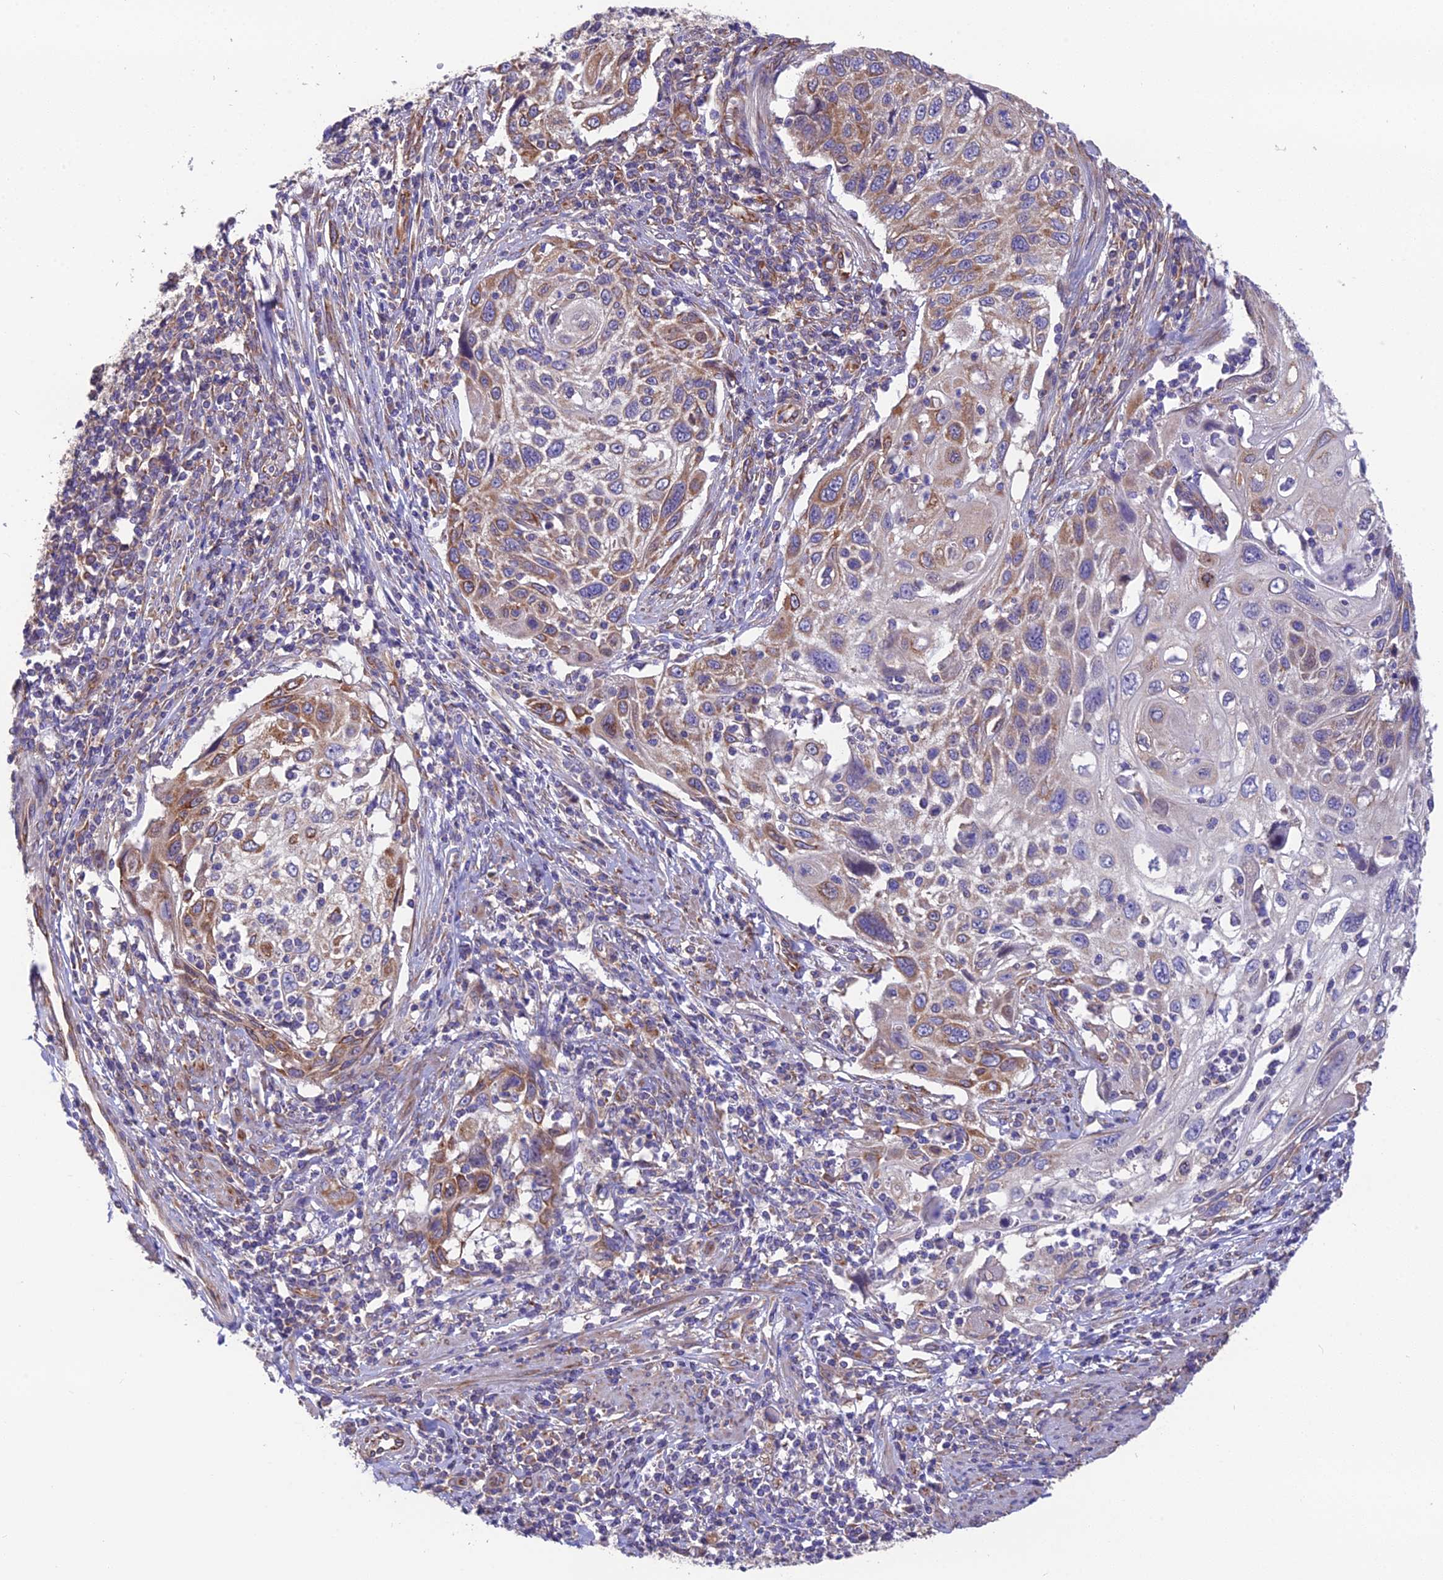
{"staining": {"intensity": "moderate", "quantity": ">75%", "location": "cytoplasmic/membranous"}, "tissue": "cervical cancer", "cell_type": "Tumor cells", "image_type": "cancer", "snomed": [{"axis": "morphology", "description": "Squamous cell carcinoma, NOS"}, {"axis": "topography", "description": "Cervix"}], "caption": "Immunohistochemistry staining of squamous cell carcinoma (cervical), which demonstrates medium levels of moderate cytoplasmic/membranous positivity in about >75% of tumor cells indicating moderate cytoplasmic/membranous protein expression. The staining was performed using DAB (3,3'-diaminobenzidine) (brown) for protein detection and nuclei were counterstained in hematoxylin (blue).", "gene": "BLOC1S4", "patient": {"sex": "female", "age": 70}}